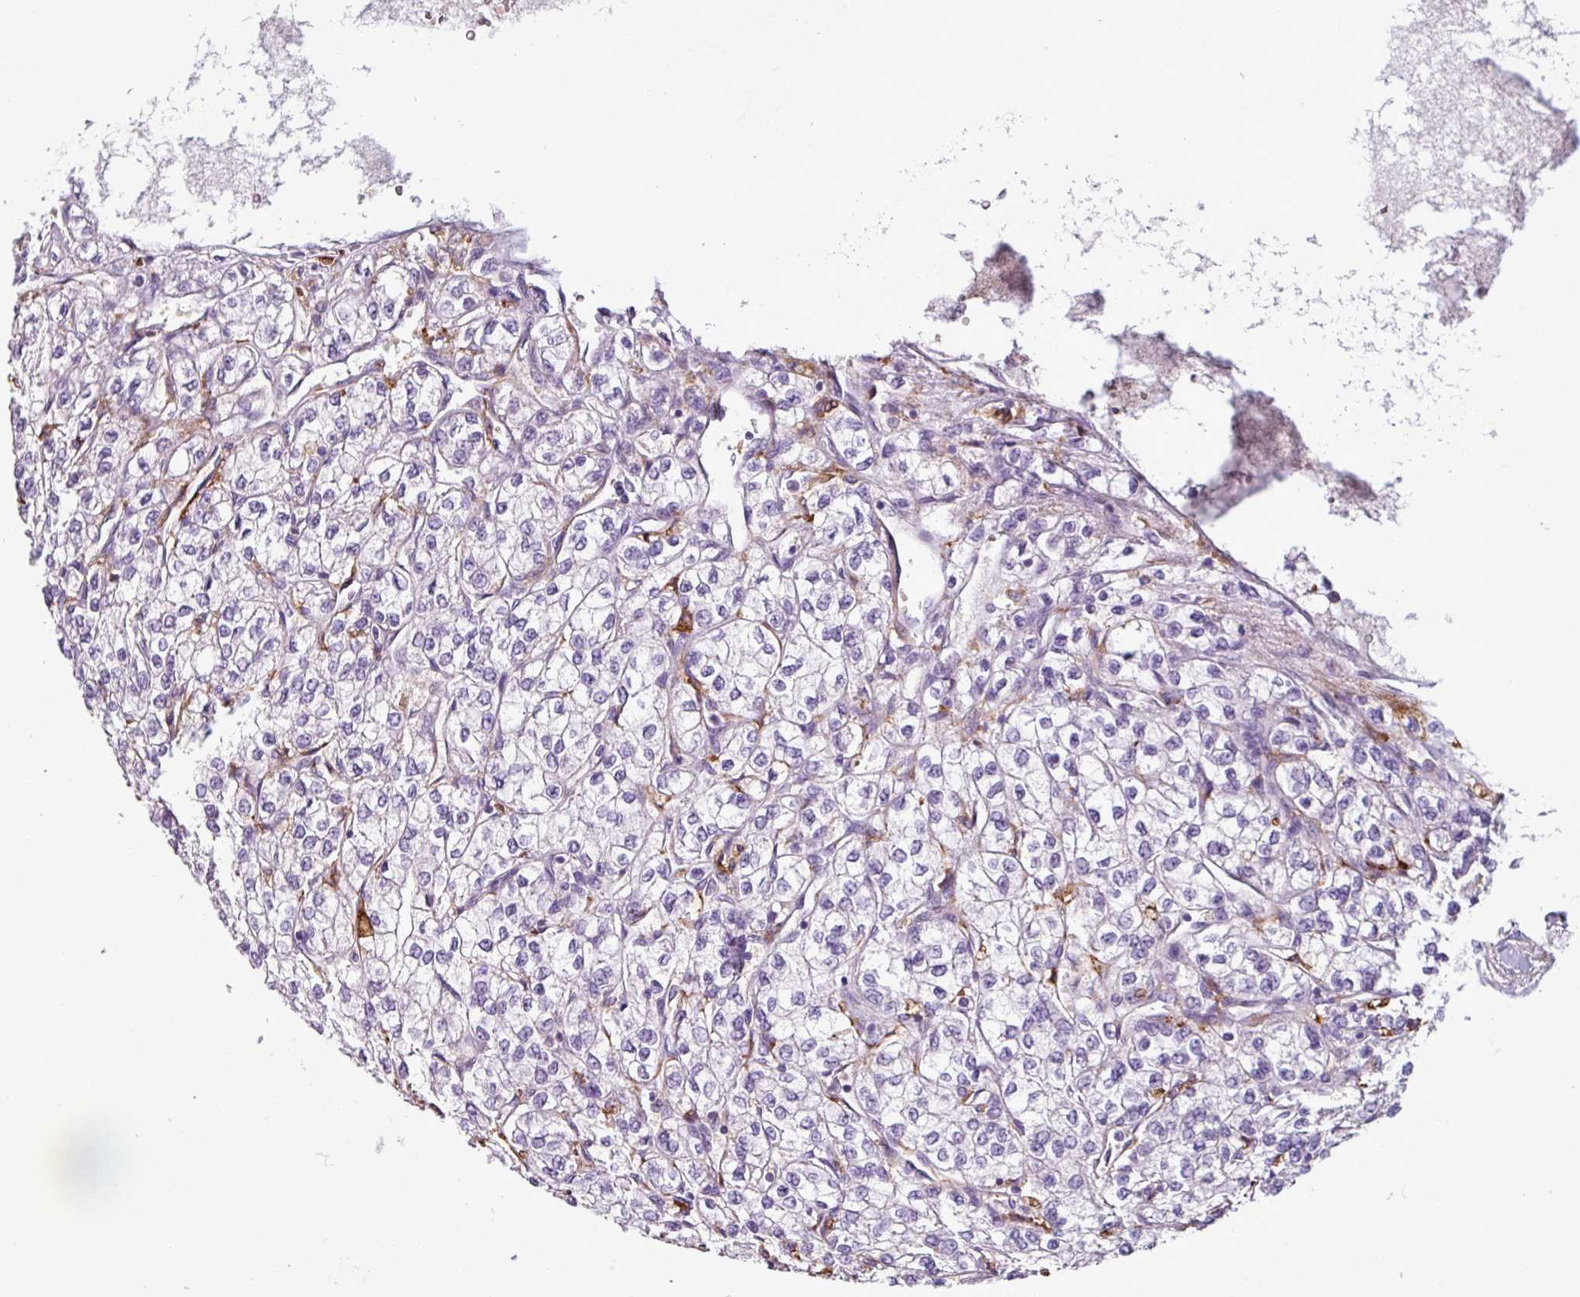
{"staining": {"intensity": "negative", "quantity": "none", "location": "none"}, "tissue": "renal cancer", "cell_type": "Tumor cells", "image_type": "cancer", "snomed": [{"axis": "morphology", "description": "Adenocarcinoma, NOS"}, {"axis": "topography", "description": "Kidney"}], "caption": "DAB immunohistochemical staining of human renal cancer (adenocarcinoma) exhibits no significant expression in tumor cells.", "gene": "C9orf24", "patient": {"sex": "male", "age": 80}}